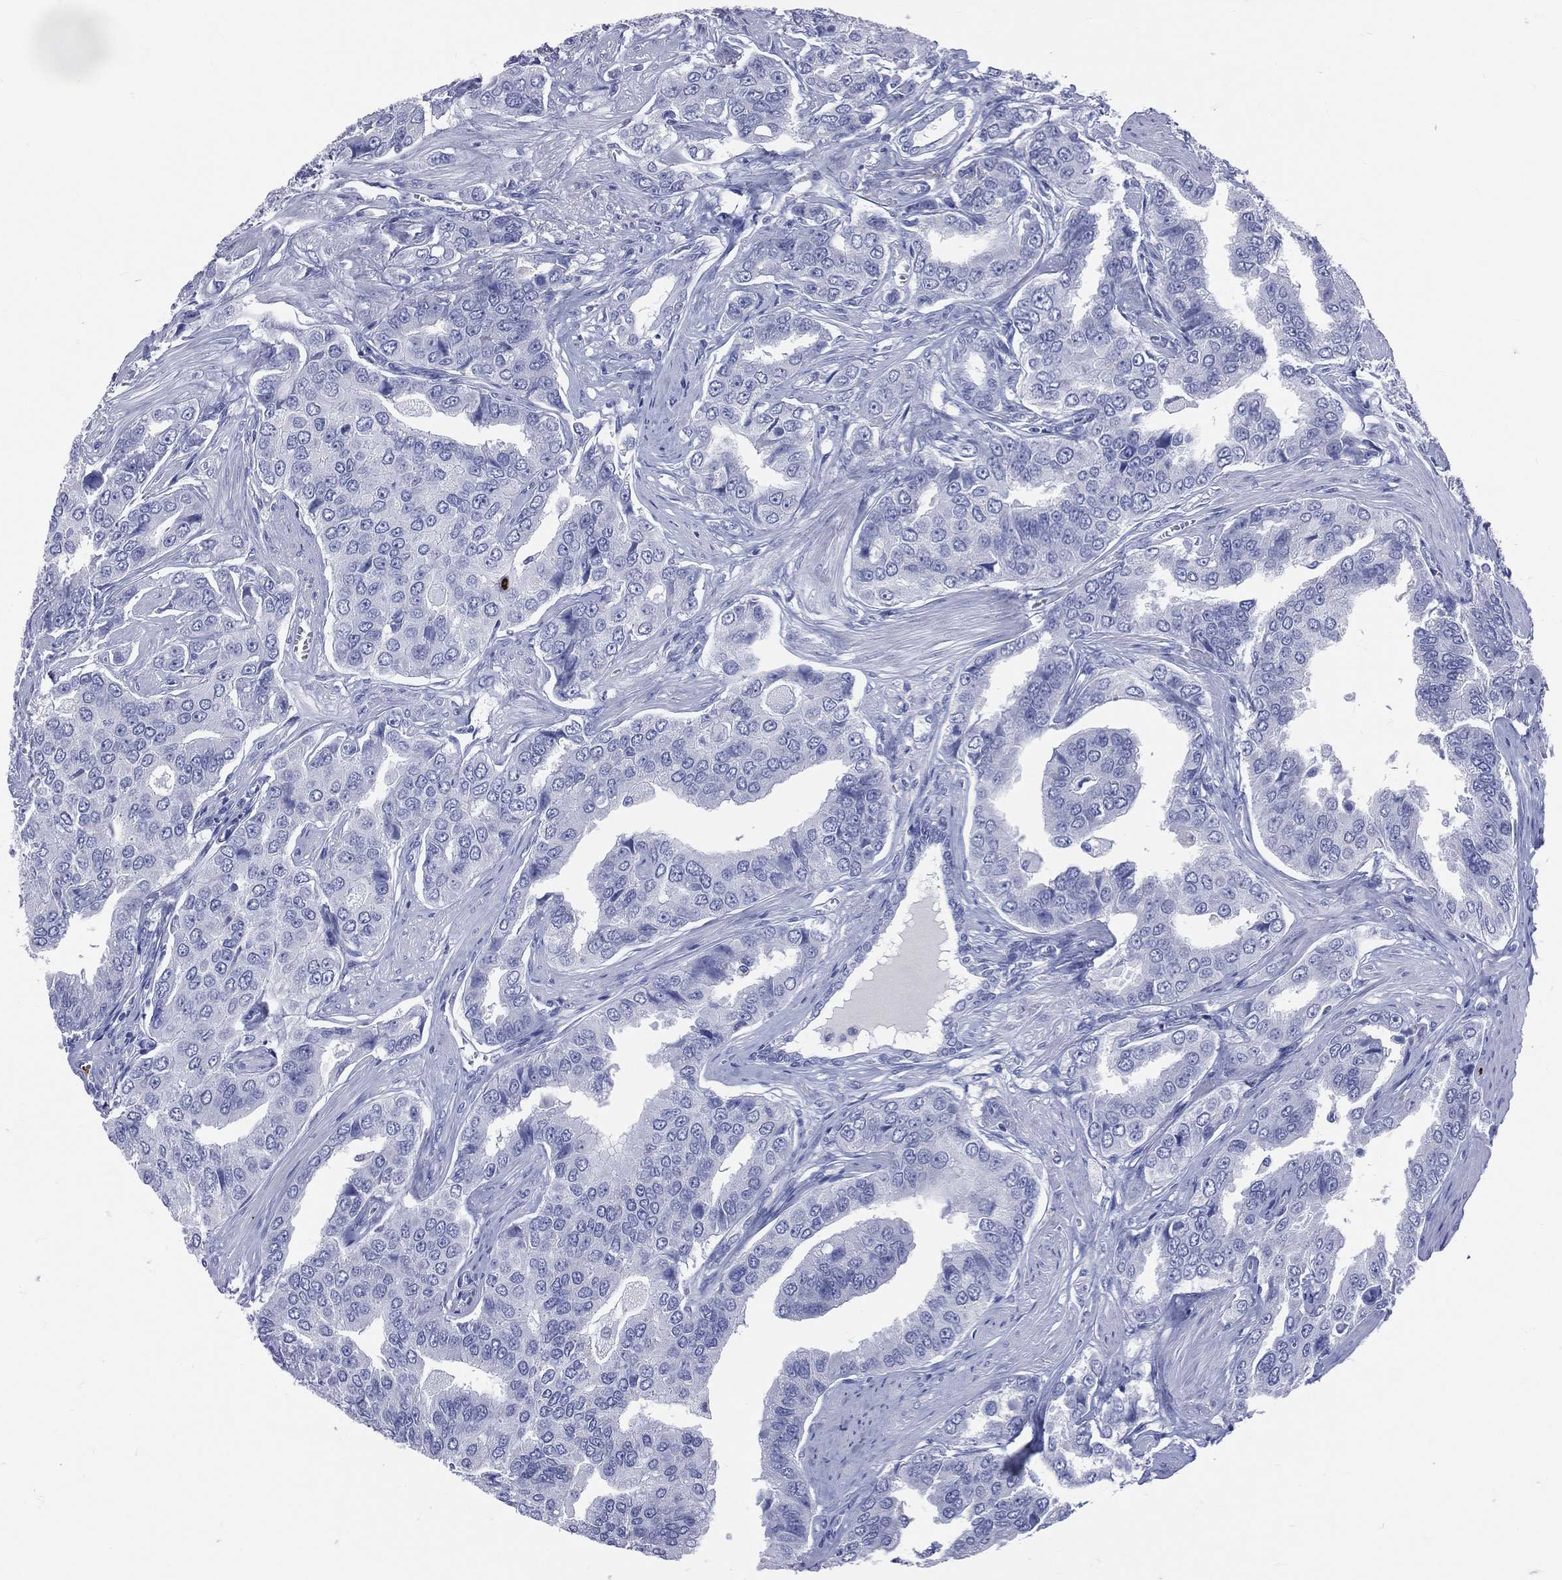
{"staining": {"intensity": "negative", "quantity": "none", "location": "none"}, "tissue": "prostate cancer", "cell_type": "Tumor cells", "image_type": "cancer", "snomed": [{"axis": "morphology", "description": "Adenocarcinoma, NOS"}, {"axis": "topography", "description": "Prostate and seminal vesicle, NOS"}, {"axis": "topography", "description": "Prostate"}], "caption": "Tumor cells are negative for brown protein staining in prostate cancer (adenocarcinoma).", "gene": "PGLYRP1", "patient": {"sex": "male", "age": 69}}